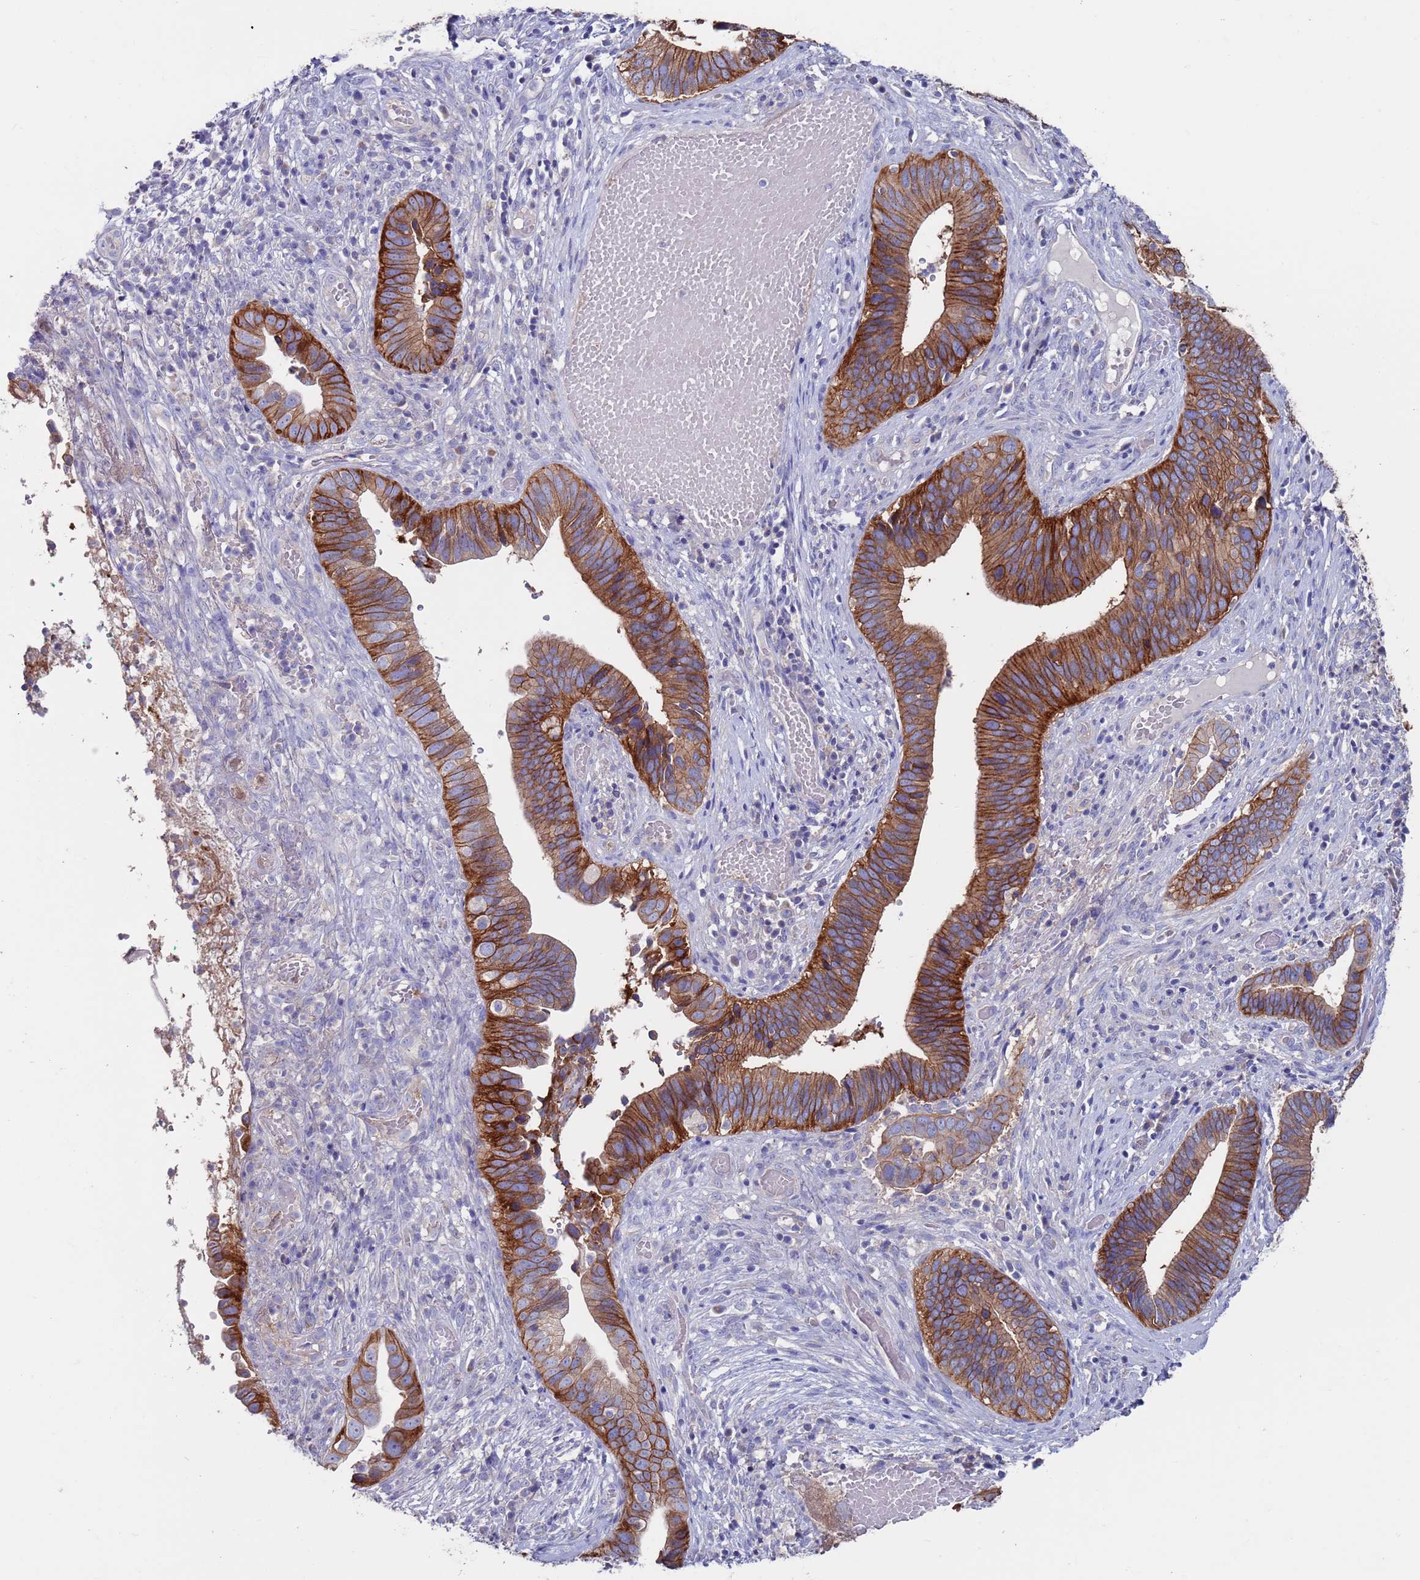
{"staining": {"intensity": "strong", "quantity": ">75%", "location": "cytoplasmic/membranous"}, "tissue": "cervical cancer", "cell_type": "Tumor cells", "image_type": "cancer", "snomed": [{"axis": "morphology", "description": "Adenocarcinoma, NOS"}, {"axis": "topography", "description": "Cervix"}], "caption": "DAB immunohistochemical staining of human cervical cancer demonstrates strong cytoplasmic/membranous protein staining in approximately >75% of tumor cells. (IHC, brightfield microscopy, high magnification).", "gene": "KRTCAP3", "patient": {"sex": "female", "age": 42}}